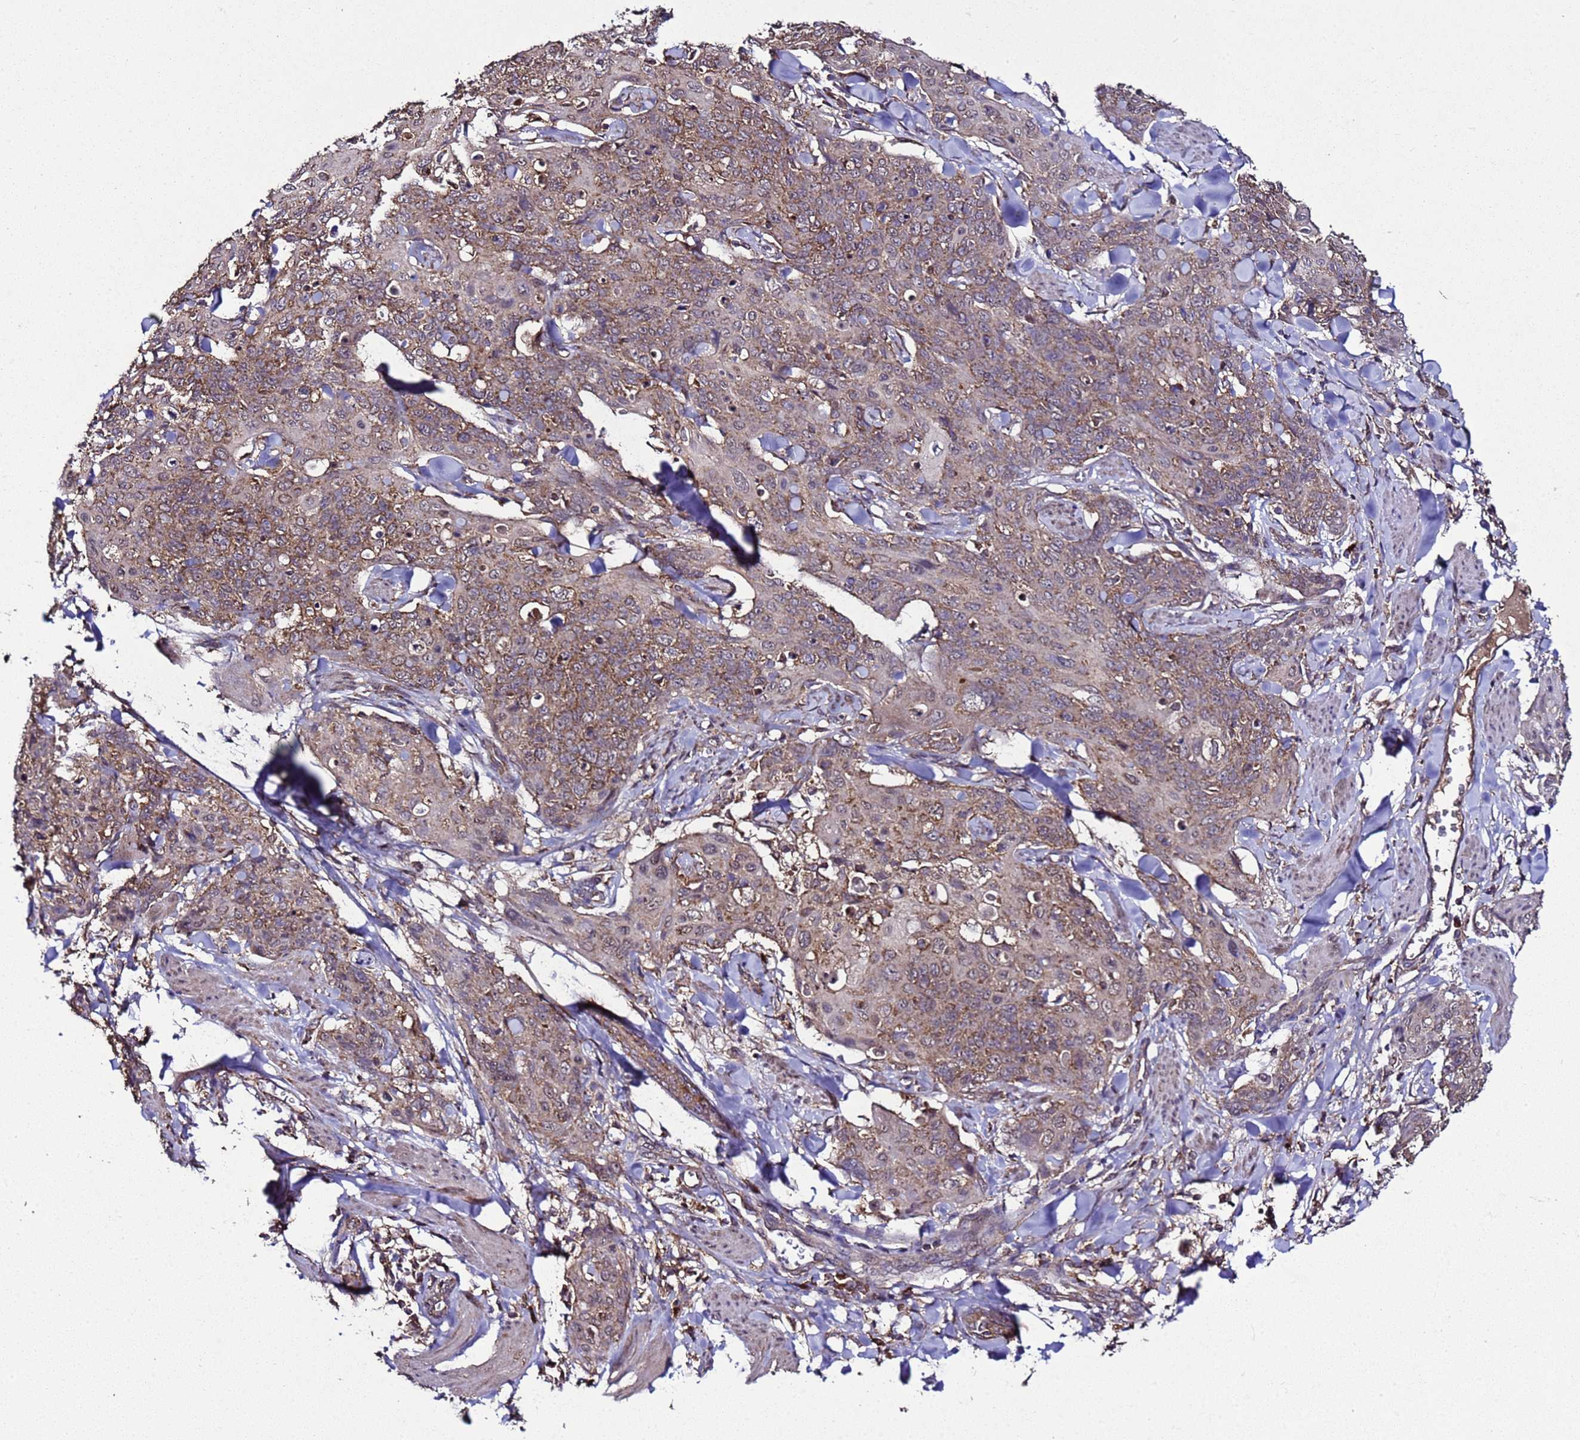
{"staining": {"intensity": "moderate", "quantity": ">75%", "location": "cytoplasmic/membranous"}, "tissue": "skin cancer", "cell_type": "Tumor cells", "image_type": "cancer", "snomed": [{"axis": "morphology", "description": "Squamous cell carcinoma, NOS"}, {"axis": "topography", "description": "Skin"}, {"axis": "topography", "description": "Vulva"}], "caption": "Immunohistochemistry (IHC) staining of squamous cell carcinoma (skin), which reveals medium levels of moderate cytoplasmic/membranous staining in approximately >75% of tumor cells indicating moderate cytoplasmic/membranous protein expression. The staining was performed using DAB (brown) for protein detection and nuclei were counterstained in hematoxylin (blue).", "gene": "HSPBAP1", "patient": {"sex": "female", "age": 85}}